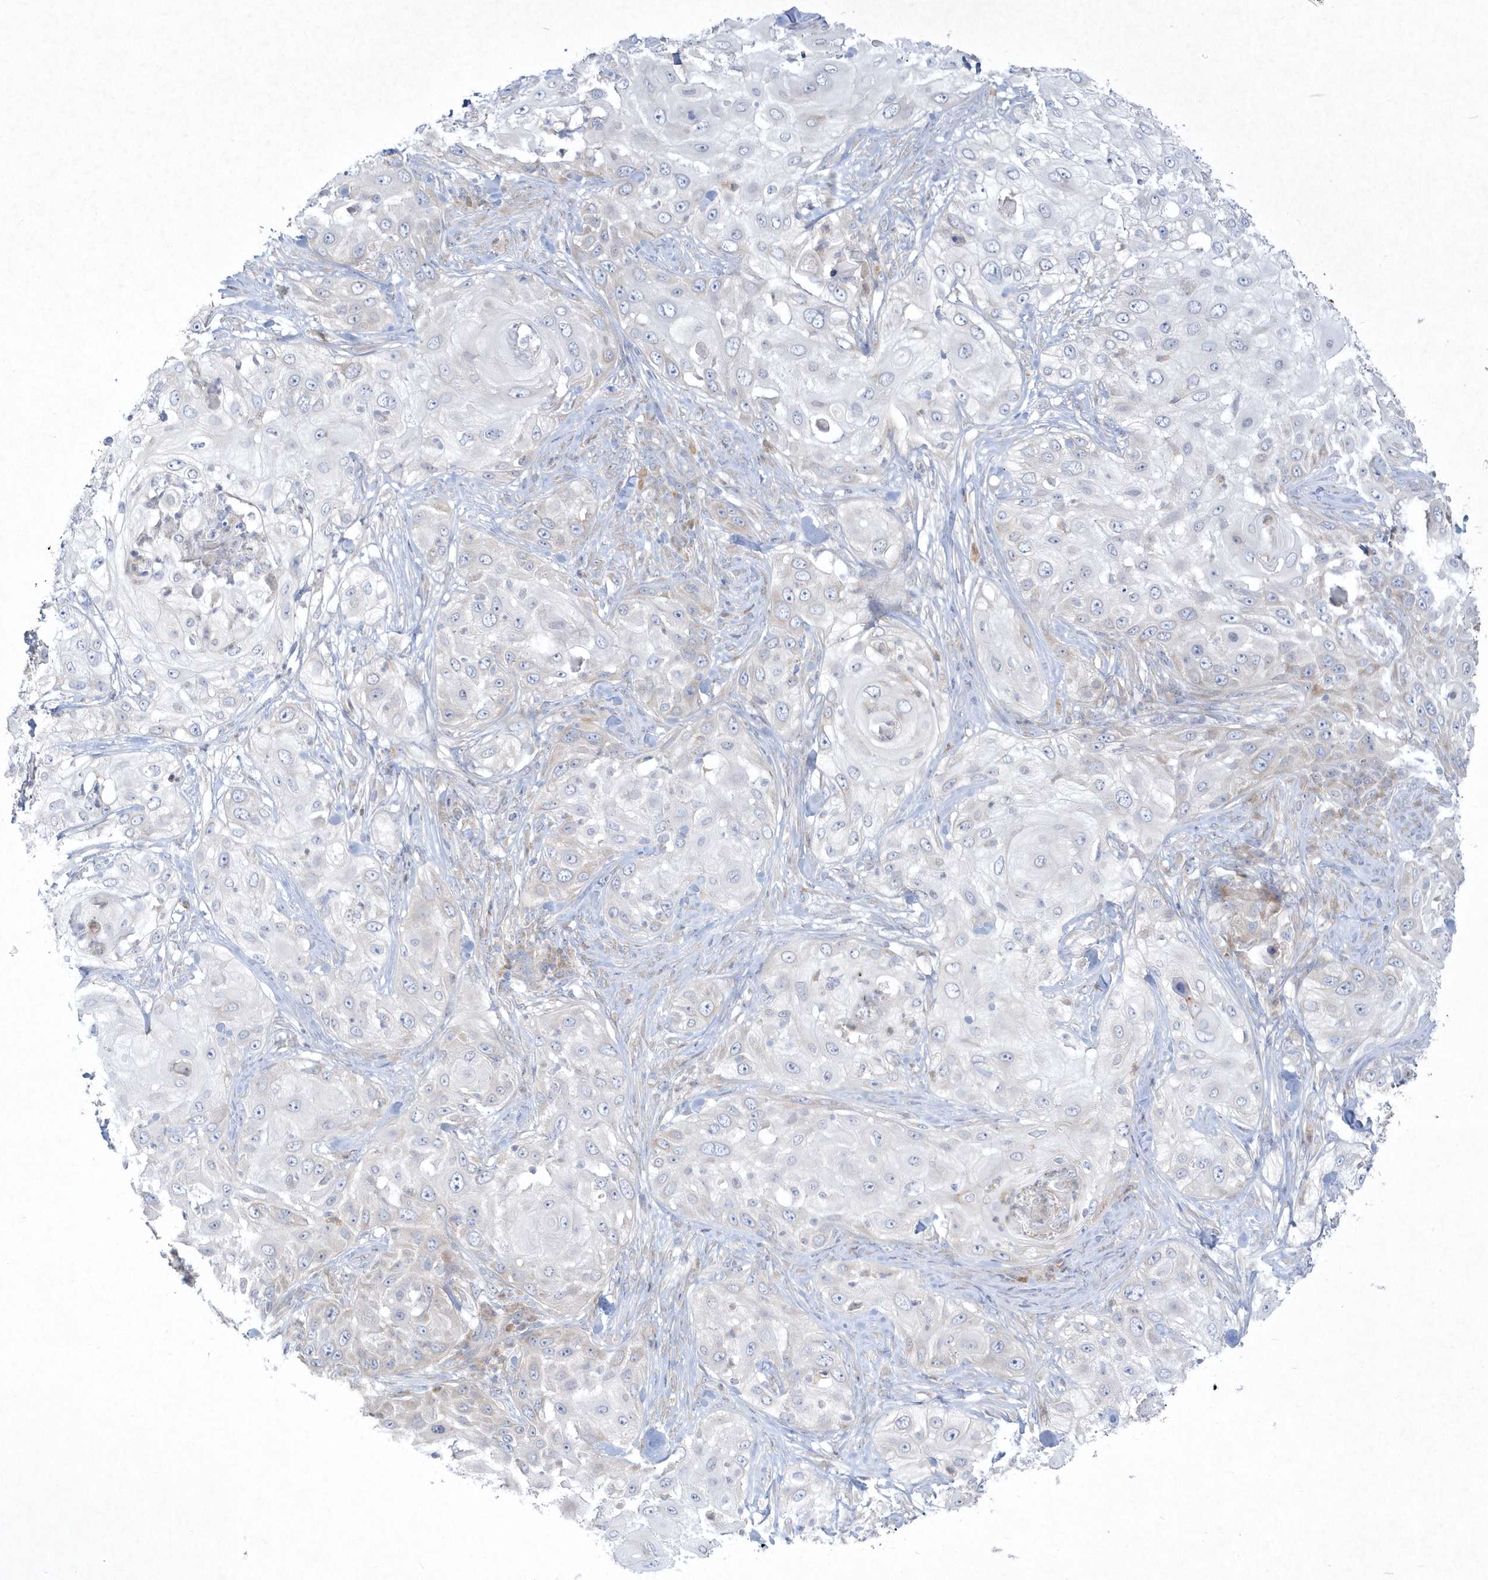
{"staining": {"intensity": "negative", "quantity": "none", "location": "none"}, "tissue": "skin cancer", "cell_type": "Tumor cells", "image_type": "cancer", "snomed": [{"axis": "morphology", "description": "Squamous cell carcinoma, NOS"}, {"axis": "topography", "description": "Skin"}], "caption": "Immunohistochemistry of human skin cancer (squamous cell carcinoma) shows no positivity in tumor cells.", "gene": "LARS1", "patient": {"sex": "female", "age": 44}}